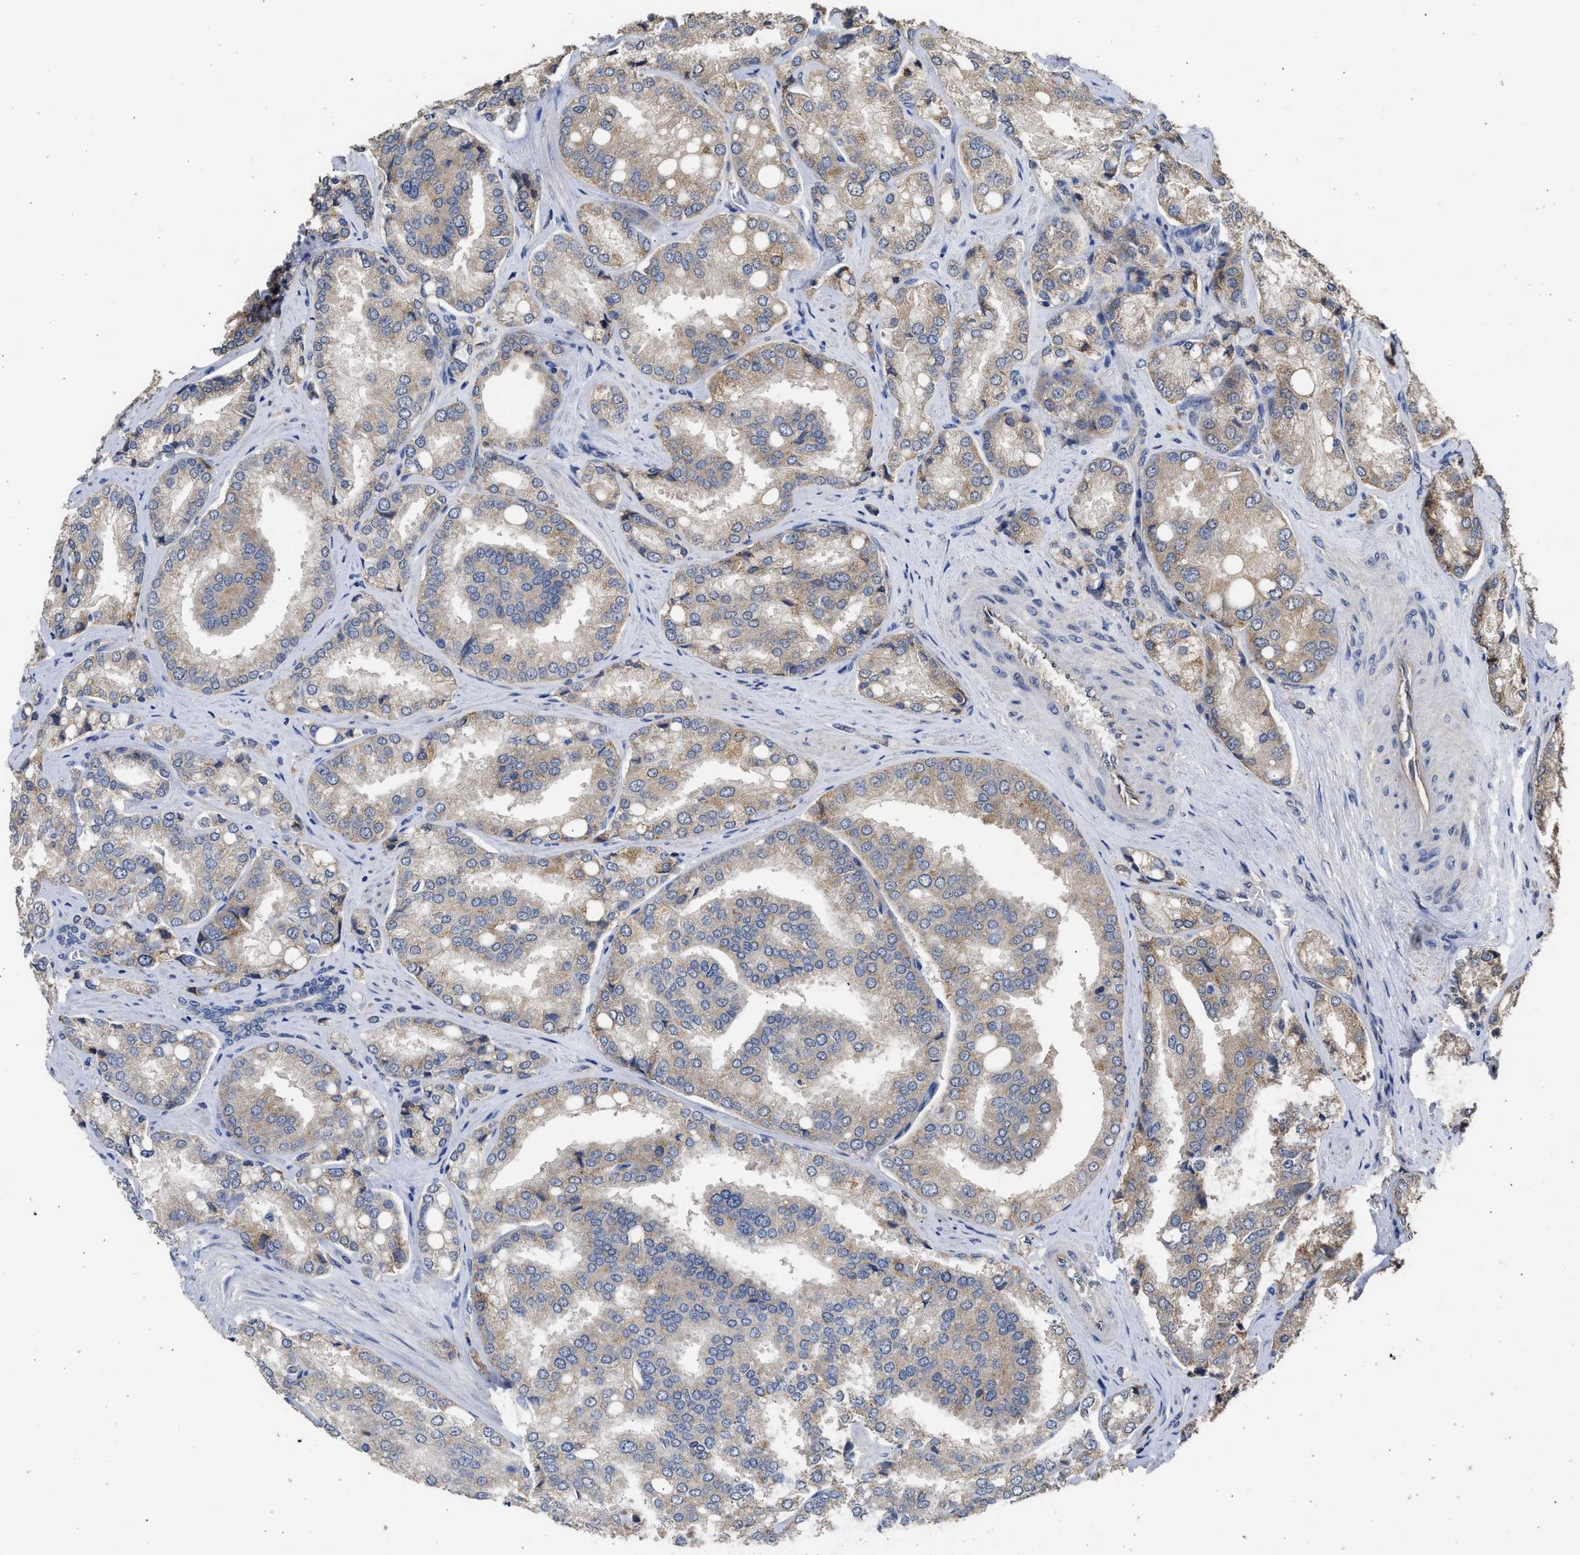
{"staining": {"intensity": "moderate", "quantity": "<25%", "location": "cytoplasmic/membranous"}, "tissue": "prostate cancer", "cell_type": "Tumor cells", "image_type": "cancer", "snomed": [{"axis": "morphology", "description": "Adenocarcinoma, High grade"}, {"axis": "topography", "description": "Prostate"}], "caption": "Immunohistochemistry of human prostate high-grade adenocarcinoma exhibits low levels of moderate cytoplasmic/membranous expression in about <25% of tumor cells.", "gene": "SPINT2", "patient": {"sex": "male", "age": 50}}